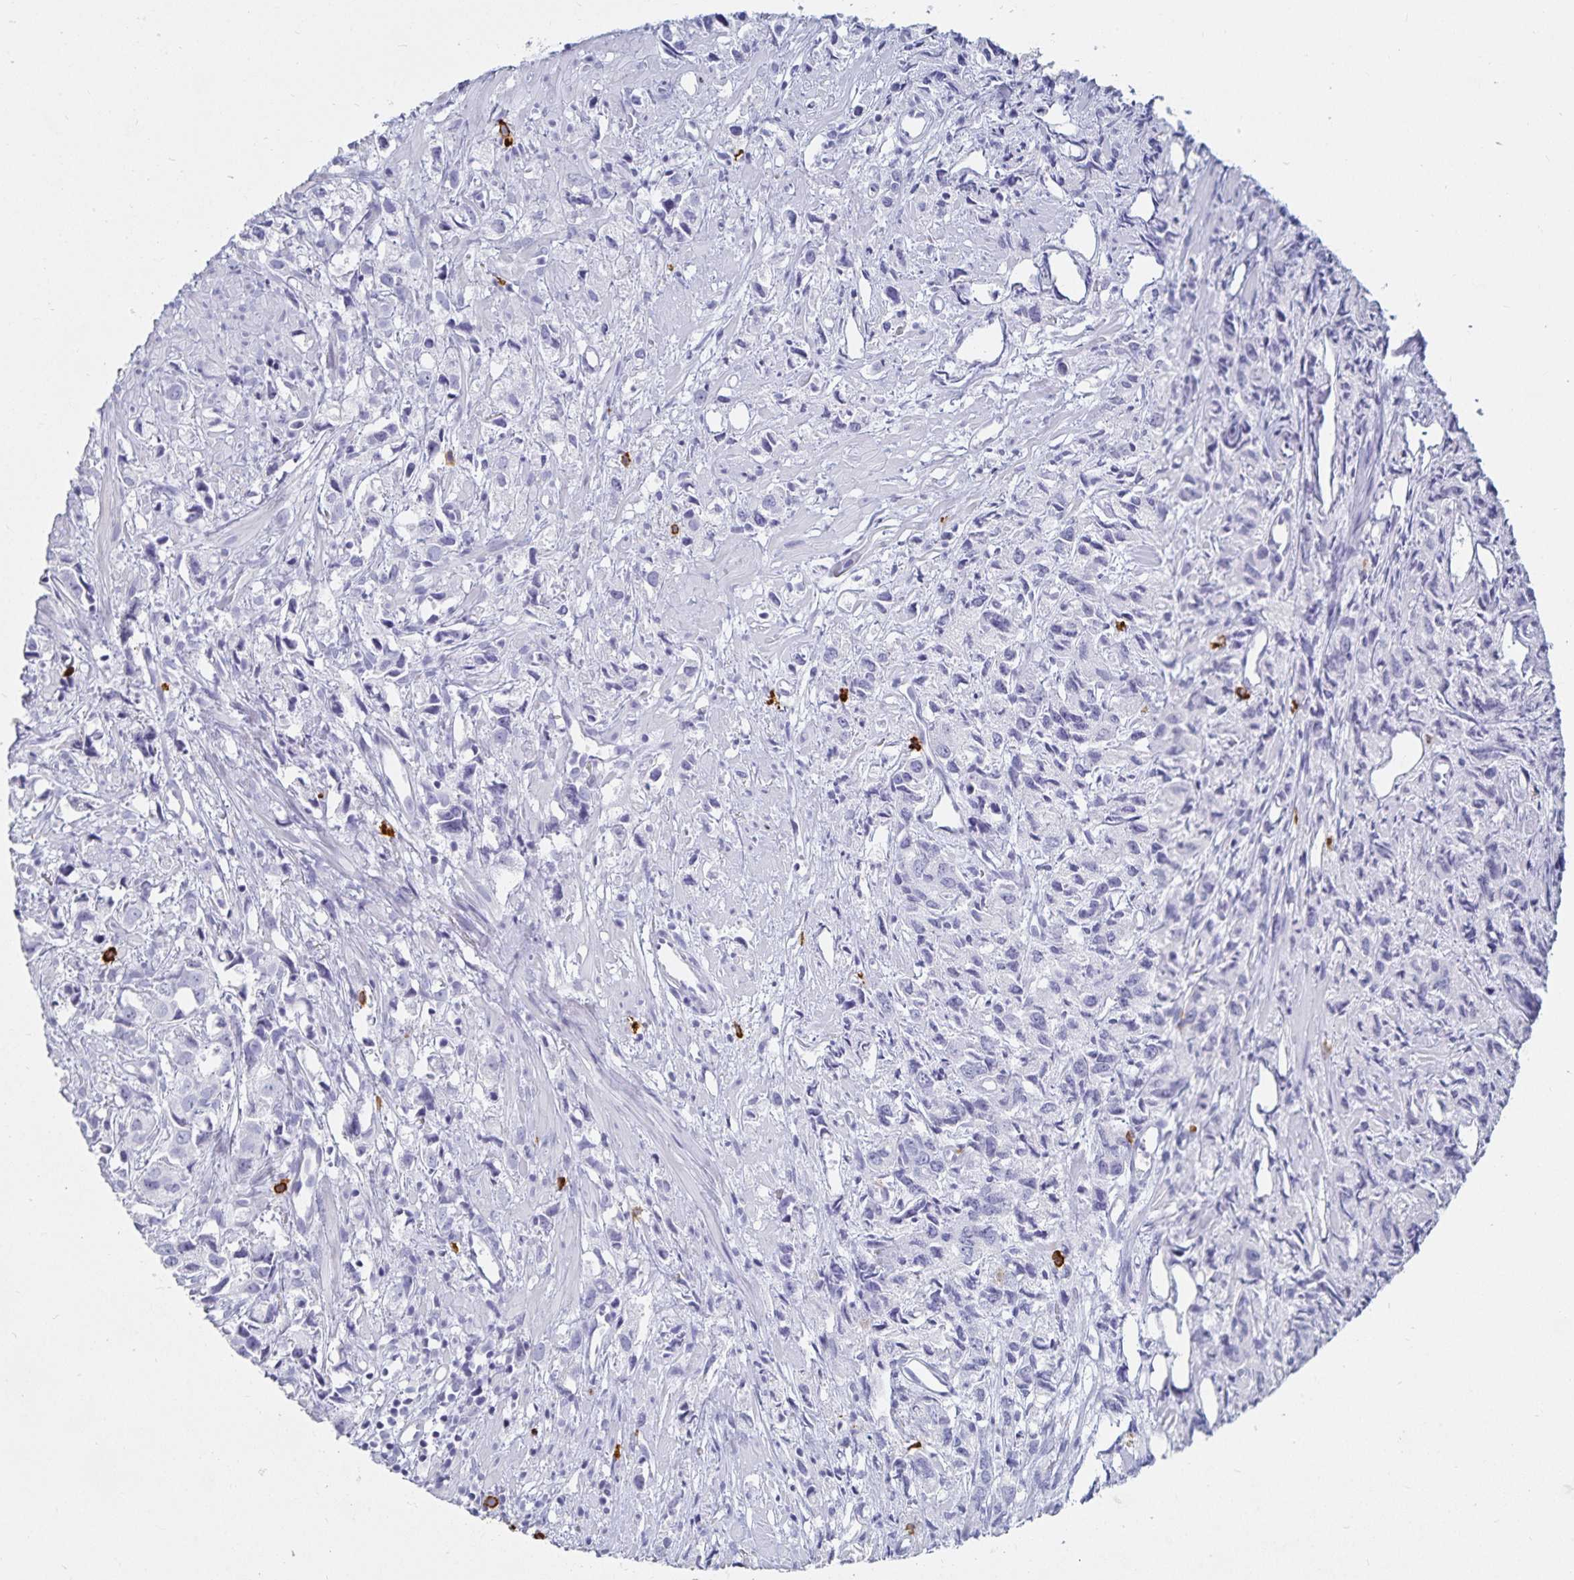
{"staining": {"intensity": "negative", "quantity": "none", "location": "none"}, "tissue": "prostate cancer", "cell_type": "Tumor cells", "image_type": "cancer", "snomed": [{"axis": "morphology", "description": "Adenocarcinoma, High grade"}, {"axis": "topography", "description": "Prostate"}], "caption": "Photomicrograph shows no significant protein expression in tumor cells of prostate cancer. (DAB immunohistochemistry, high magnification).", "gene": "TNIP1", "patient": {"sex": "male", "age": 58}}